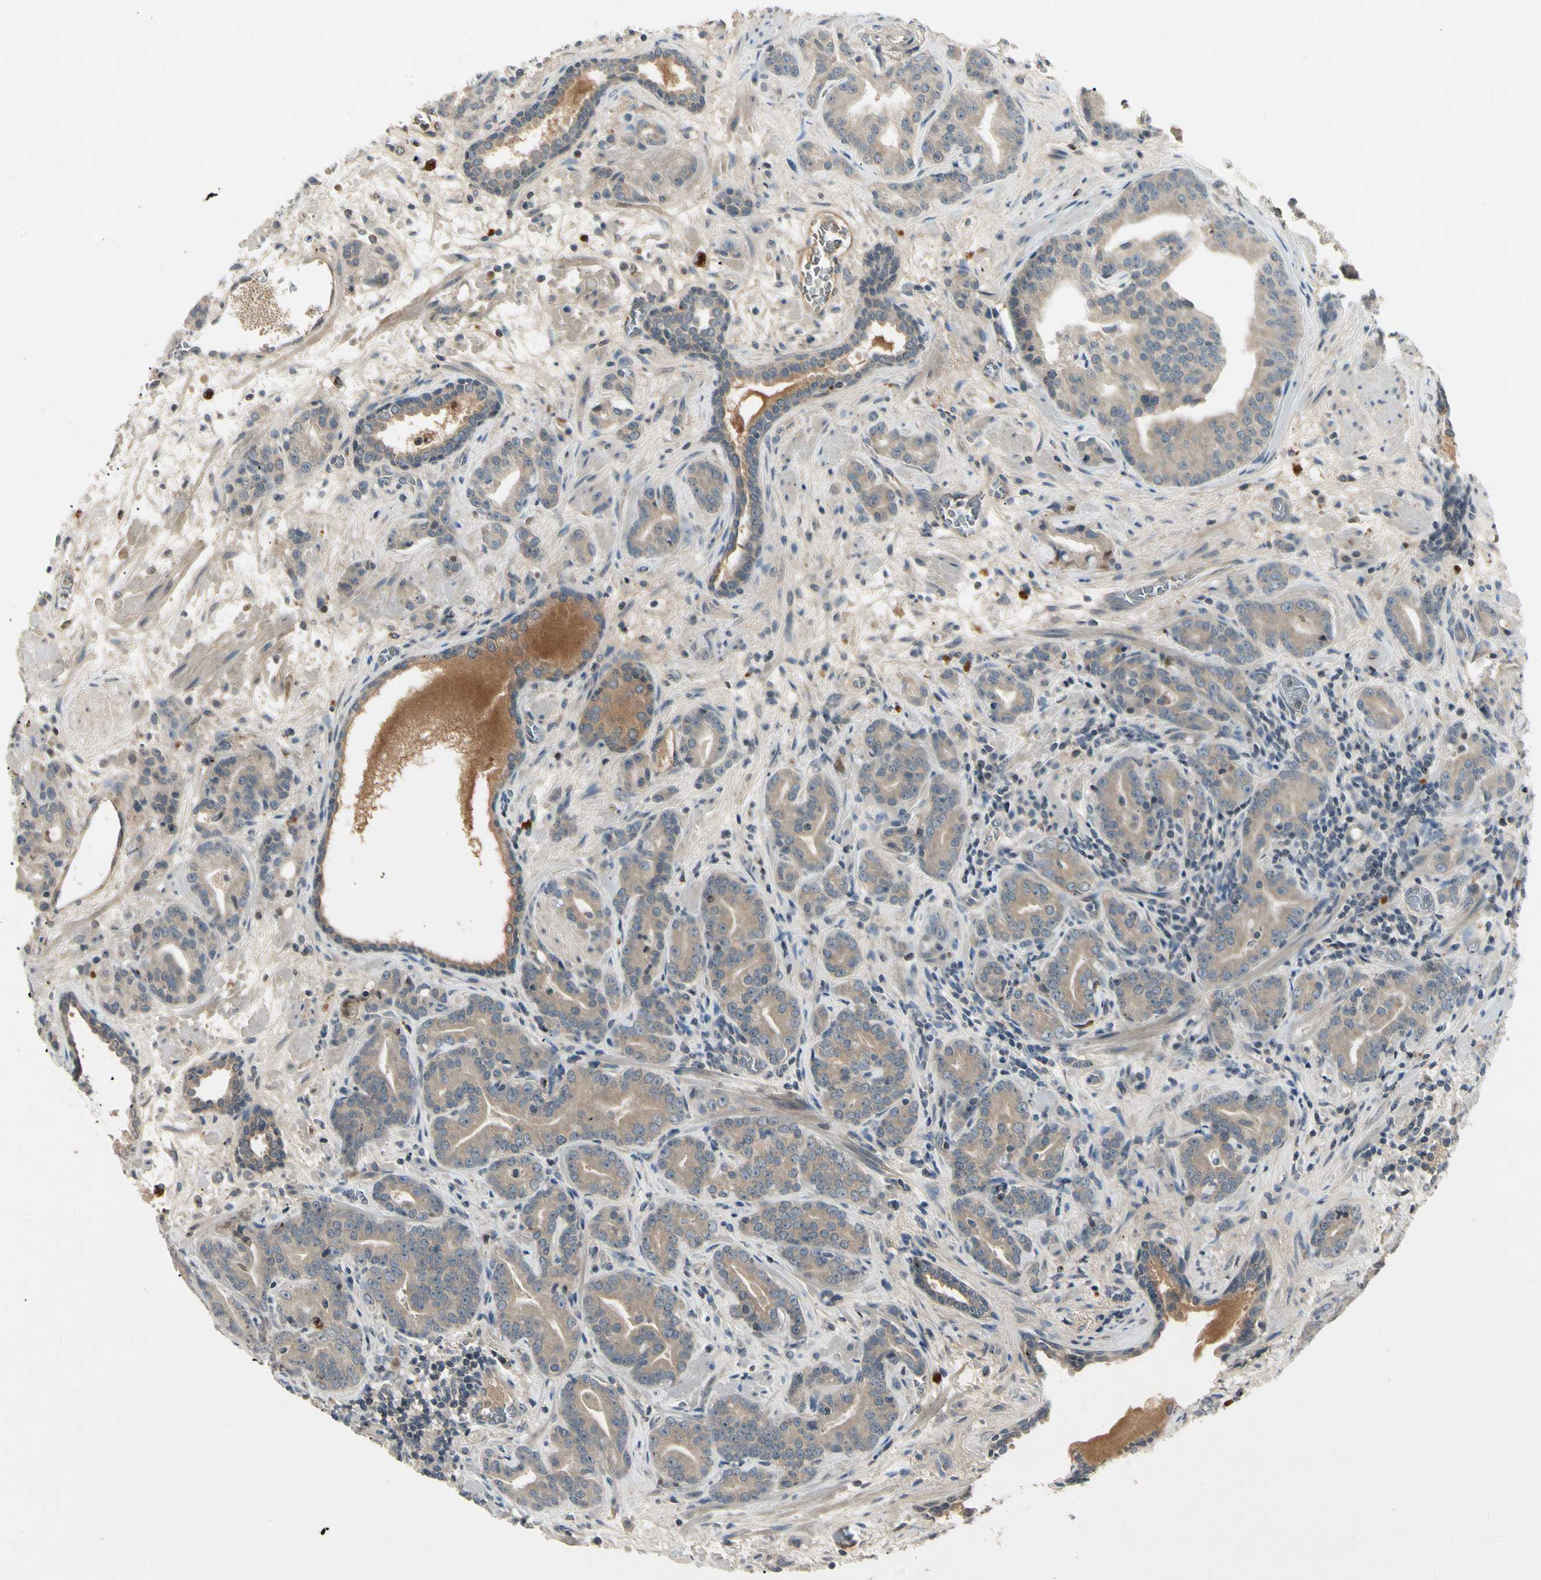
{"staining": {"intensity": "weak", "quantity": ">75%", "location": "cytoplasmic/membranous"}, "tissue": "prostate cancer", "cell_type": "Tumor cells", "image_type": "cancer", "snomed": [{"axis": "morphology", "description": "Adenocarcinoma, Low grade"}, {"axis": "topography", "description": "Prostate"}], "caption": "A photomicrograph of prostate cancer (adenocarcinoma (low-grade)) stained for a protein shows weak cytoplasmic/membranous brown staining in tumor cells.", "gene": "CCL4", "patient": {"sex": "male", "age": 63}}